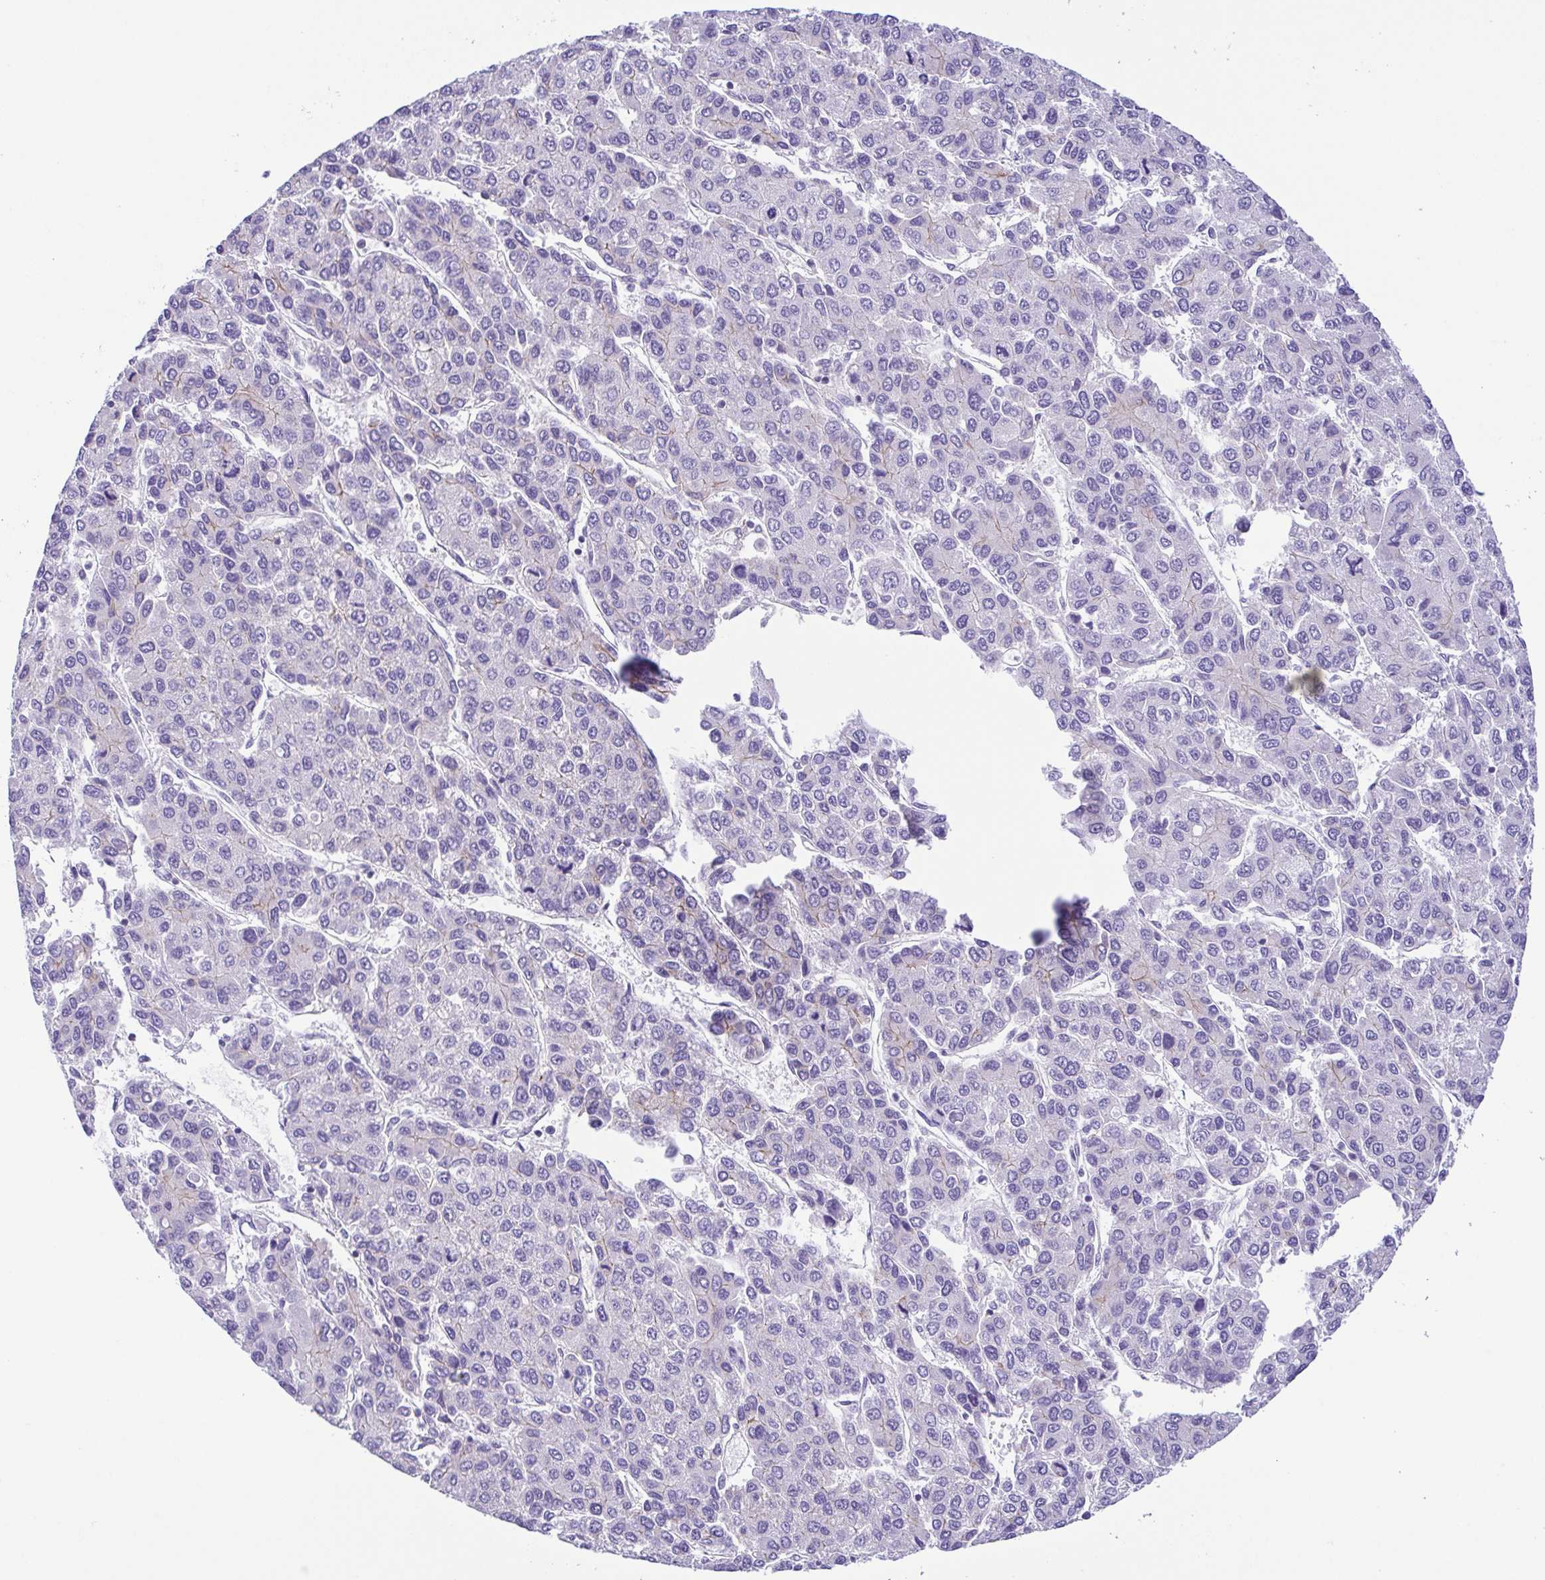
{"staining": {"intensity": "negative", "quantity": "none", "location": "none"}, "tissue": "liver cancer", "cell_type": "Tumor cells", "image_type": "cancer", "snomed": [{"axis": "morphology", "description": "Carcinoma, Hepatocellular, NOS"}, {"axis": "topography", "description": "Liver"}], "caption": "Immunohistochemistry (IHC) of liver cancer (hepatocellular carcinoma) displays no expression in tumor cells.", "gene": "GPR182", "patient": {"sex": "female", "age": 66}}